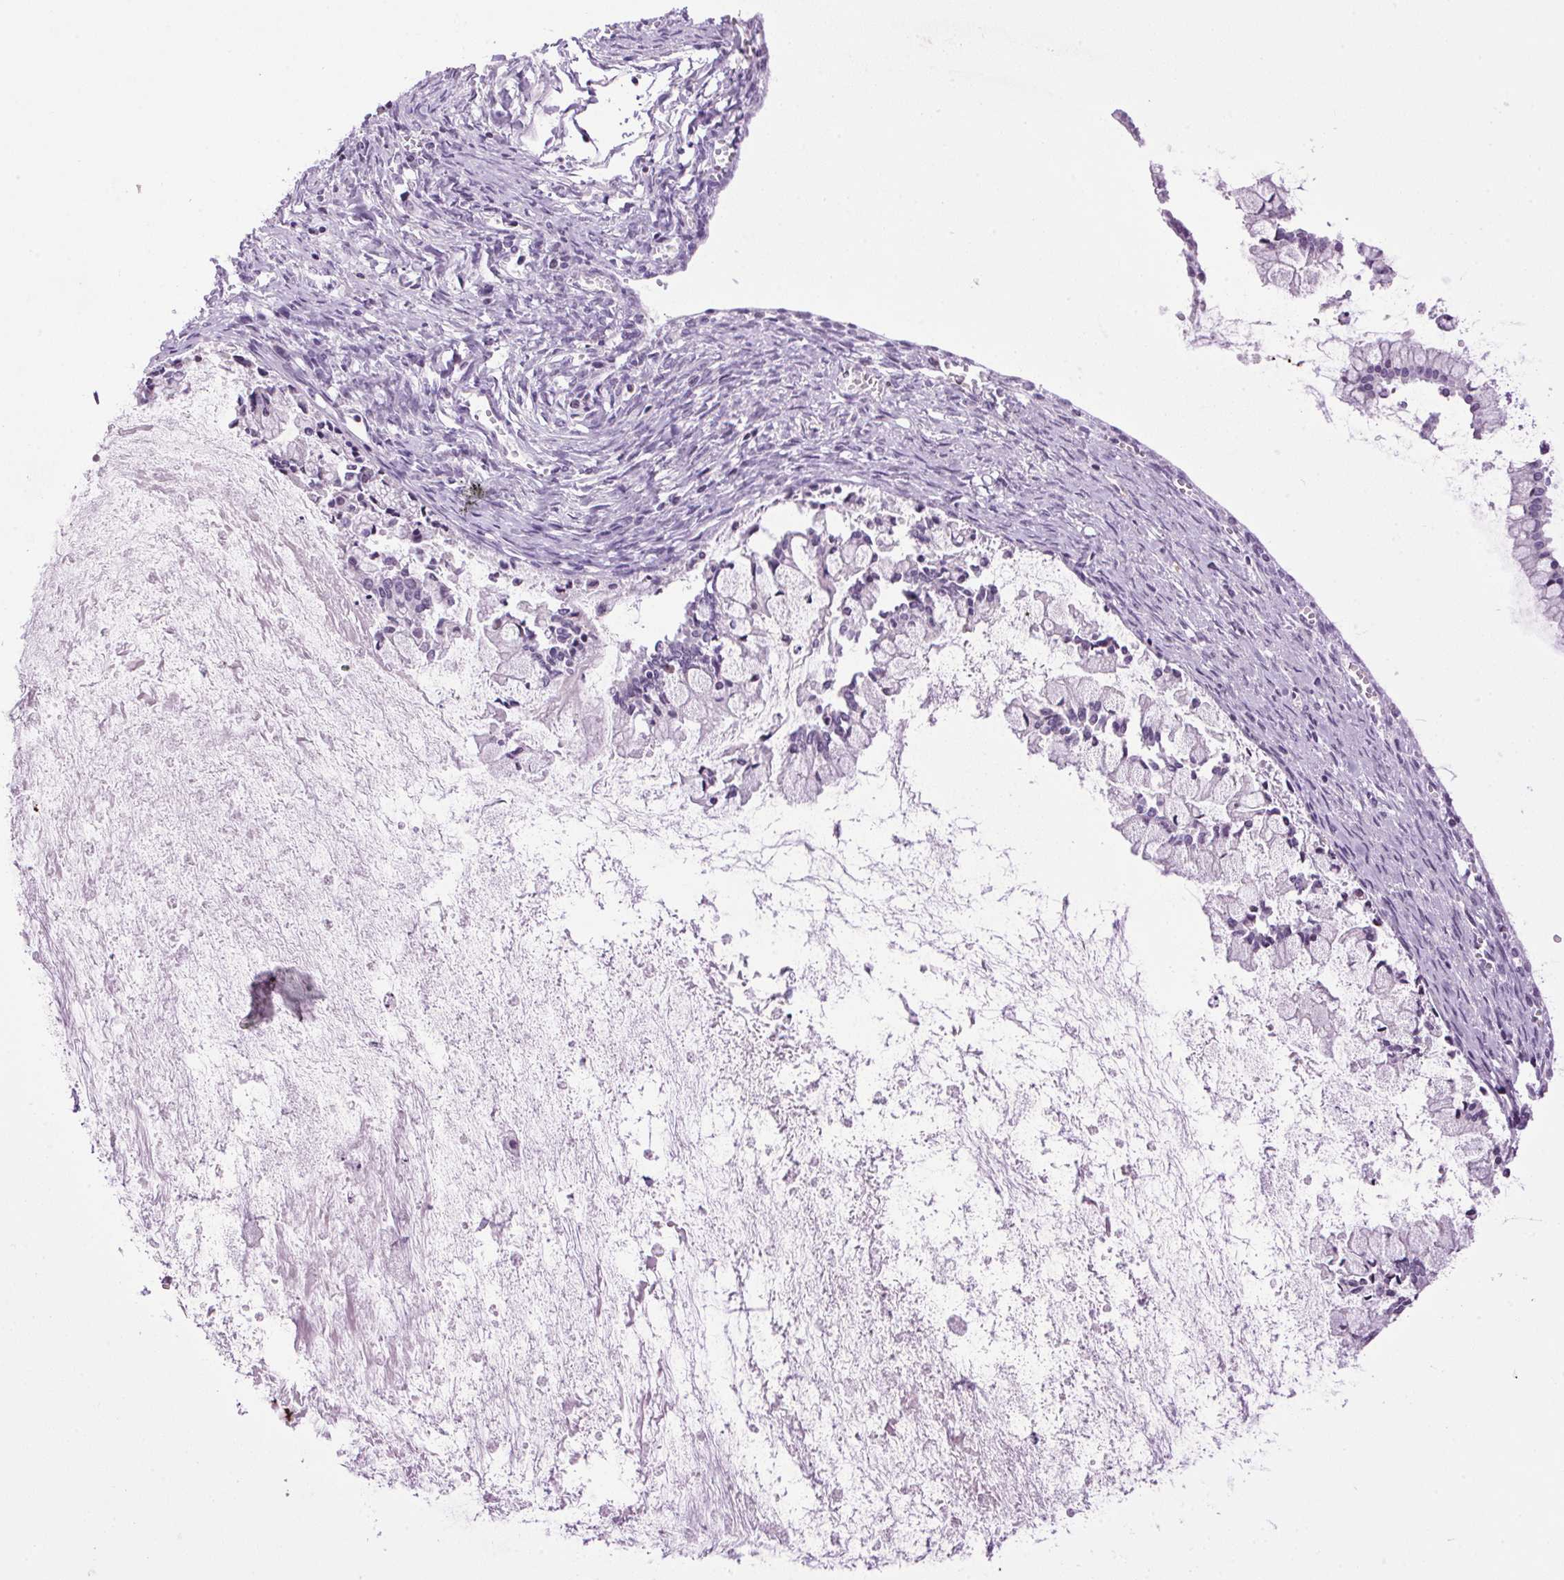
{"staining": {"intensity": "negative", "quantity": "none", "location": "none"}, "tissue": "ovarian cancer", "cell_type": "Tumor cells", "image_type": "cancer", "snomed": [{"axis": "morphology", "description": "Cystadenocarcinoma, mucinous, NOS"}, {"axis": "topography", "description": "Ovary"}], "caption": "Image shows no protein expression in tumor cells of ovarian cancer (mucinous cystadenocarcinoma) tissue.", "gene": "TMEM88B", "patient": {"sex": "female", "age": 67}}